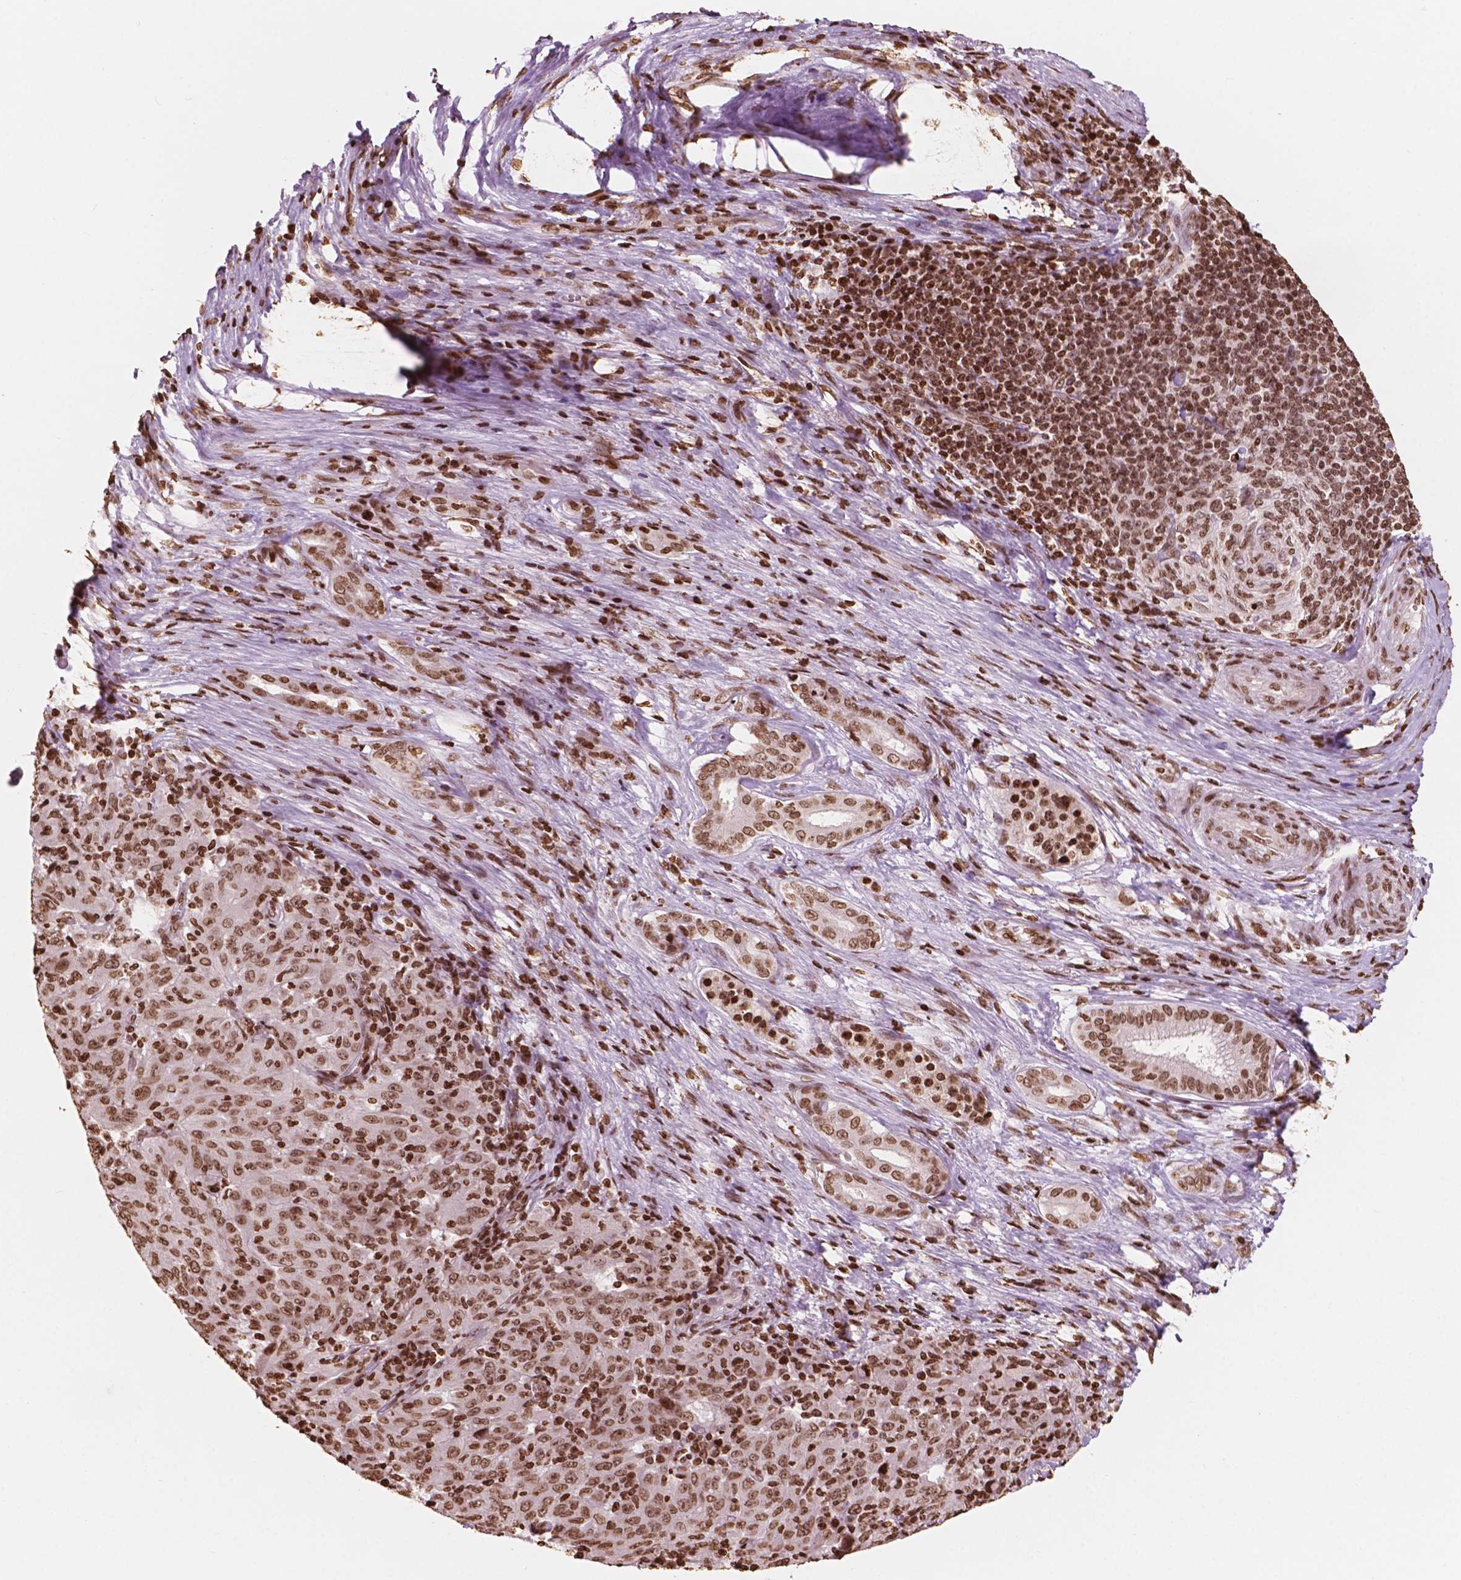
{"staining": {"intensity": "moderate", "quantity": ">75%", "location": "nuclear"}, "tissue": "pancreatic cancer", "cell_type": "Tumor cells", "image_type": "cancer", "snomed": [{"axis": "morphology", "description": "Adenocarcinoma, NOS"}, {"axis": "topography", "description": "Pancreas"}], "caption": "Protein staining of pancreatic cancer (adenocarcinoma) tissue reveals moderate nuclear positivity in approximately >75% of tumor cells.", "gene": "H3C7", "patient": {"sex": "male", "age": 63}}